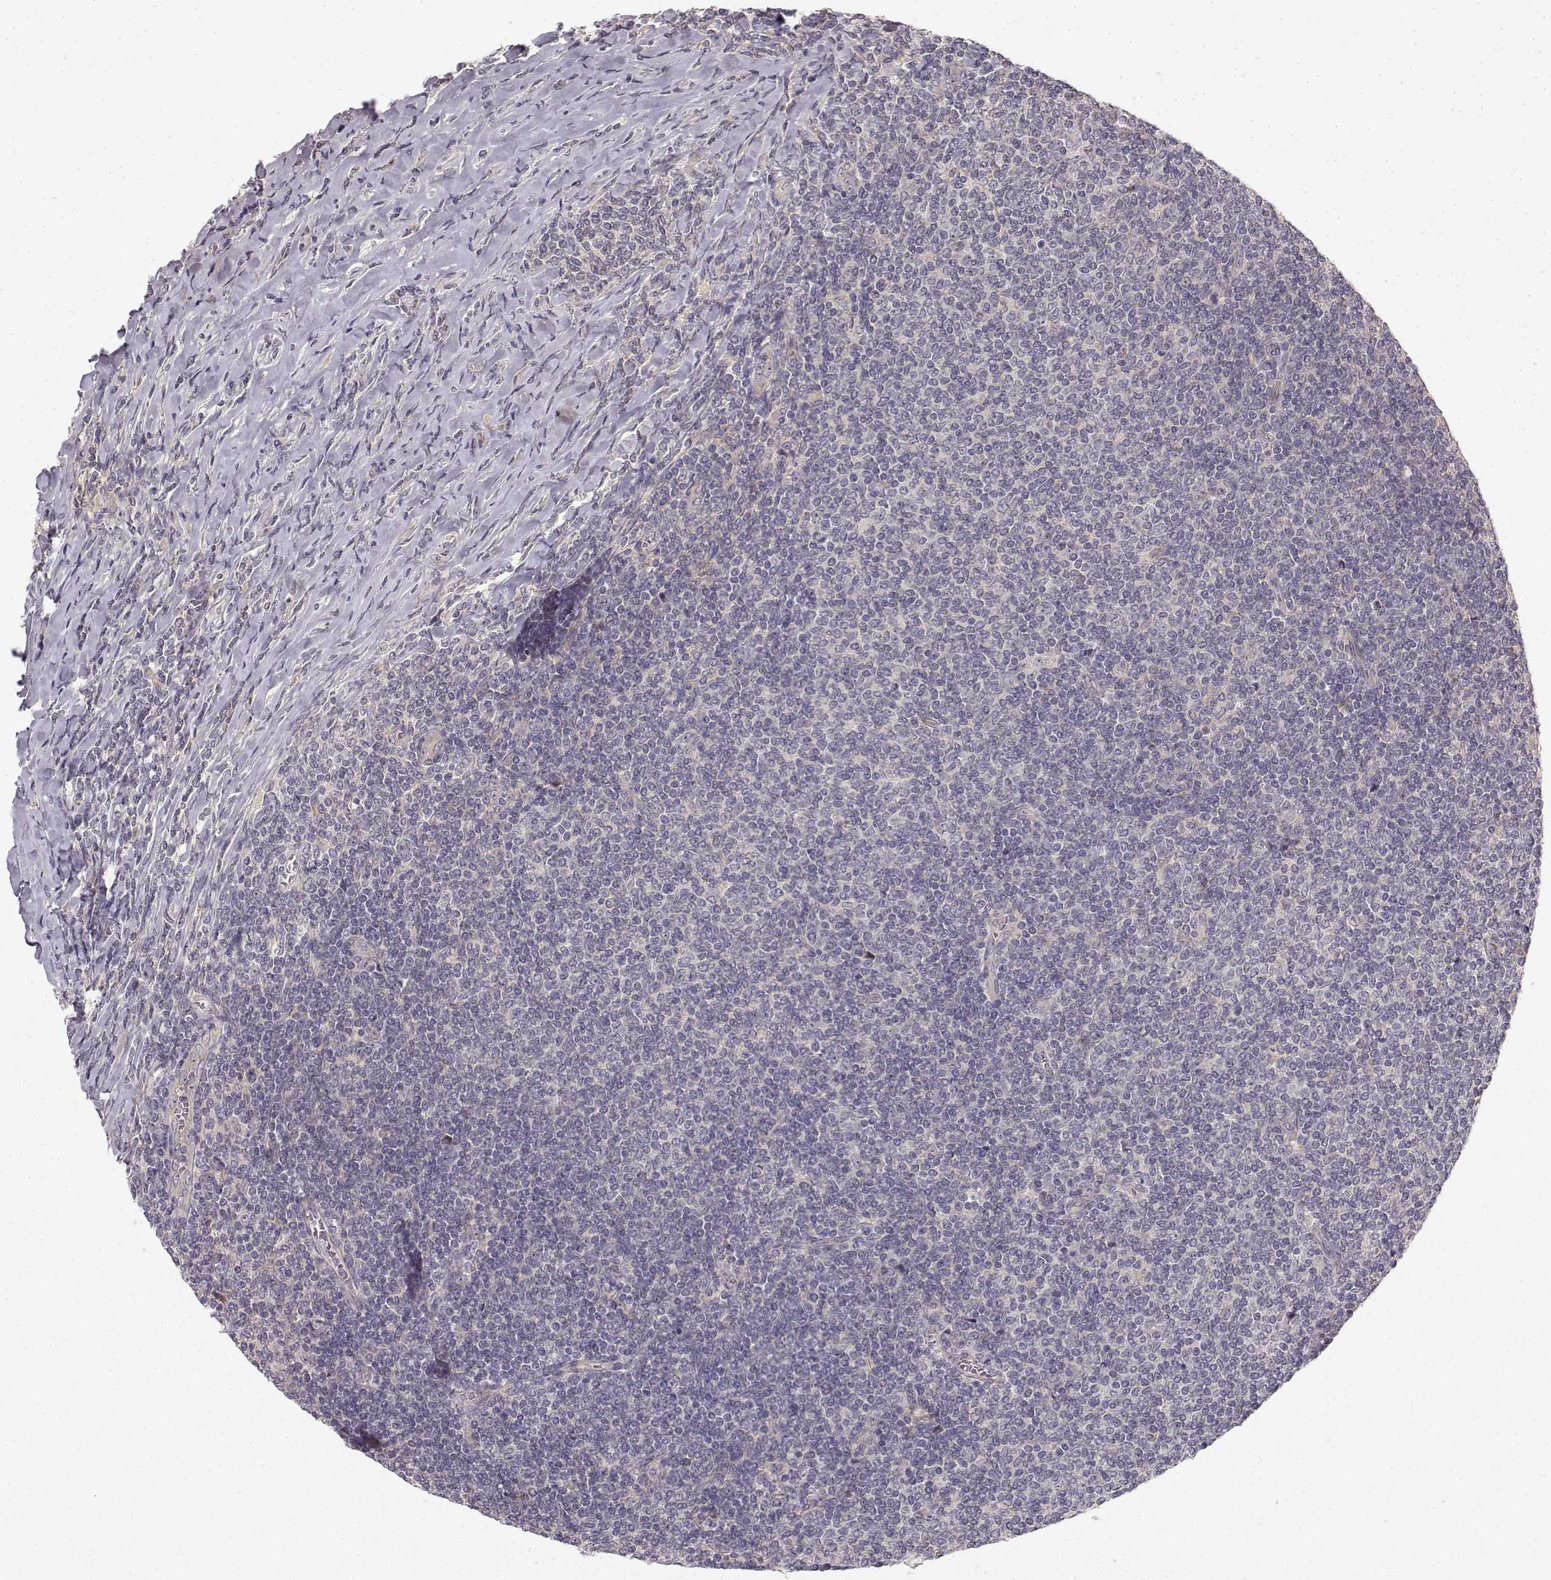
{"staining": {"intensity": "negative", "quantity": "none", "location": "none"}, "tissue": "lymphoma", "cell_type": "Tumor cells", "image_type": "cancer", "snomed": [{"axis": "morphology", "description": "Malignant lymphoma, non-Hodgkin's type, Low grade"}, {"axis": "topography", "description": "Lymph node"}], "caption": "Tumor cells are negative for brown protein staining in lymphoma. (Stains: DAB (3,3'-diaminobenzidine) immunohistochemistry with hematoxylin counter stain, Microscopy: brightfield microscopy at high magnification).", "gene": "MED12L", "patient": {"sex": "male", "age": 52}}